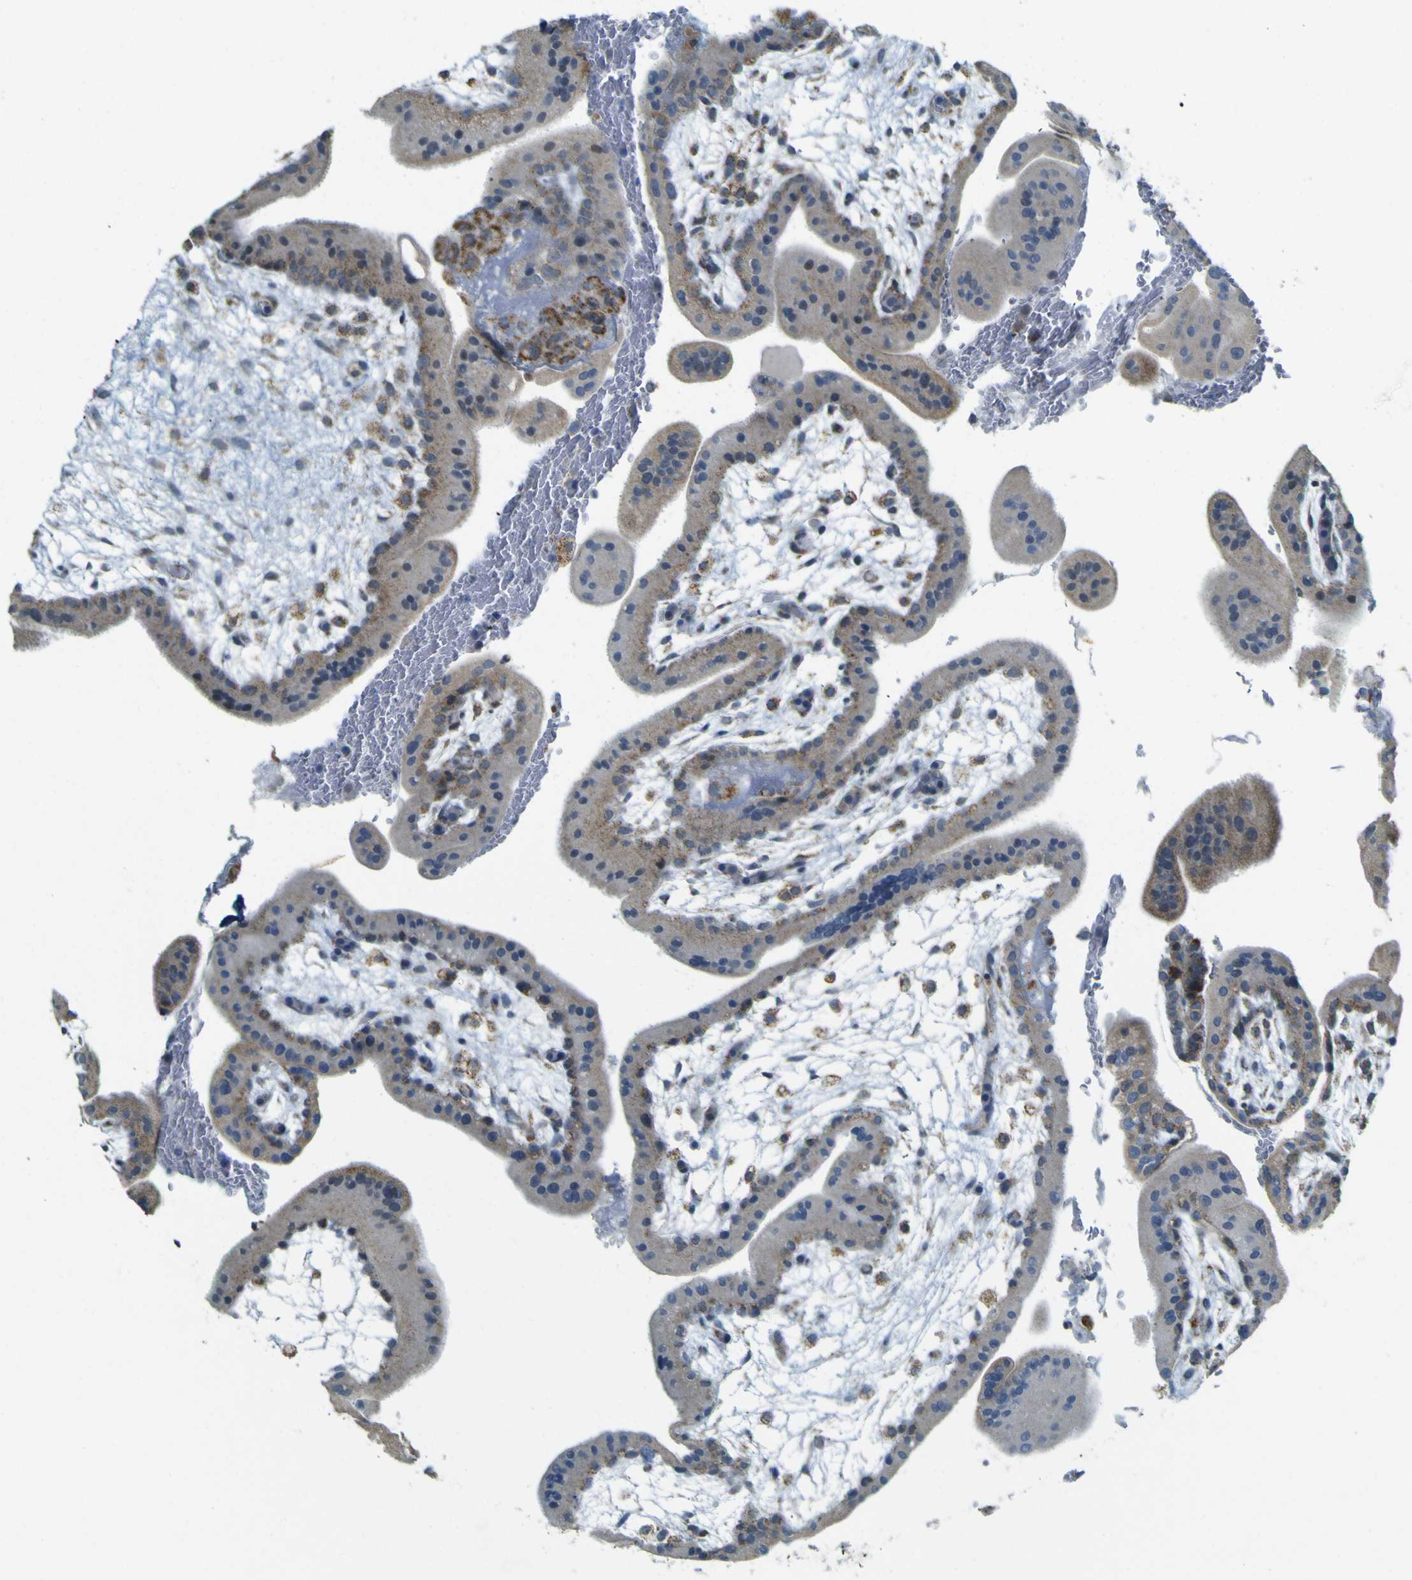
{"staining": {"intensity": "weak", "quantity": "25%-75%", "location": "cytoplasmic/membranous"}, "tissue": "placenta", "cell_type": "Trophoblastic cells", "image_type": "normal", "snomed": [{"axis": "morphology", "description": "Normal tissue, NOS"}, {"axis": "topography", "description": "Placenta"}], "caption": "Placenta stained with DAB (3,3'-diaminobenzidine) immunohistochemistry displays low levels of weak cytoplasmic/membranous positivity in approximately 25%-75% of trophoblastic cells.", "gene": "ACBD5", "patient": {"sex": "female", "age": 35}}